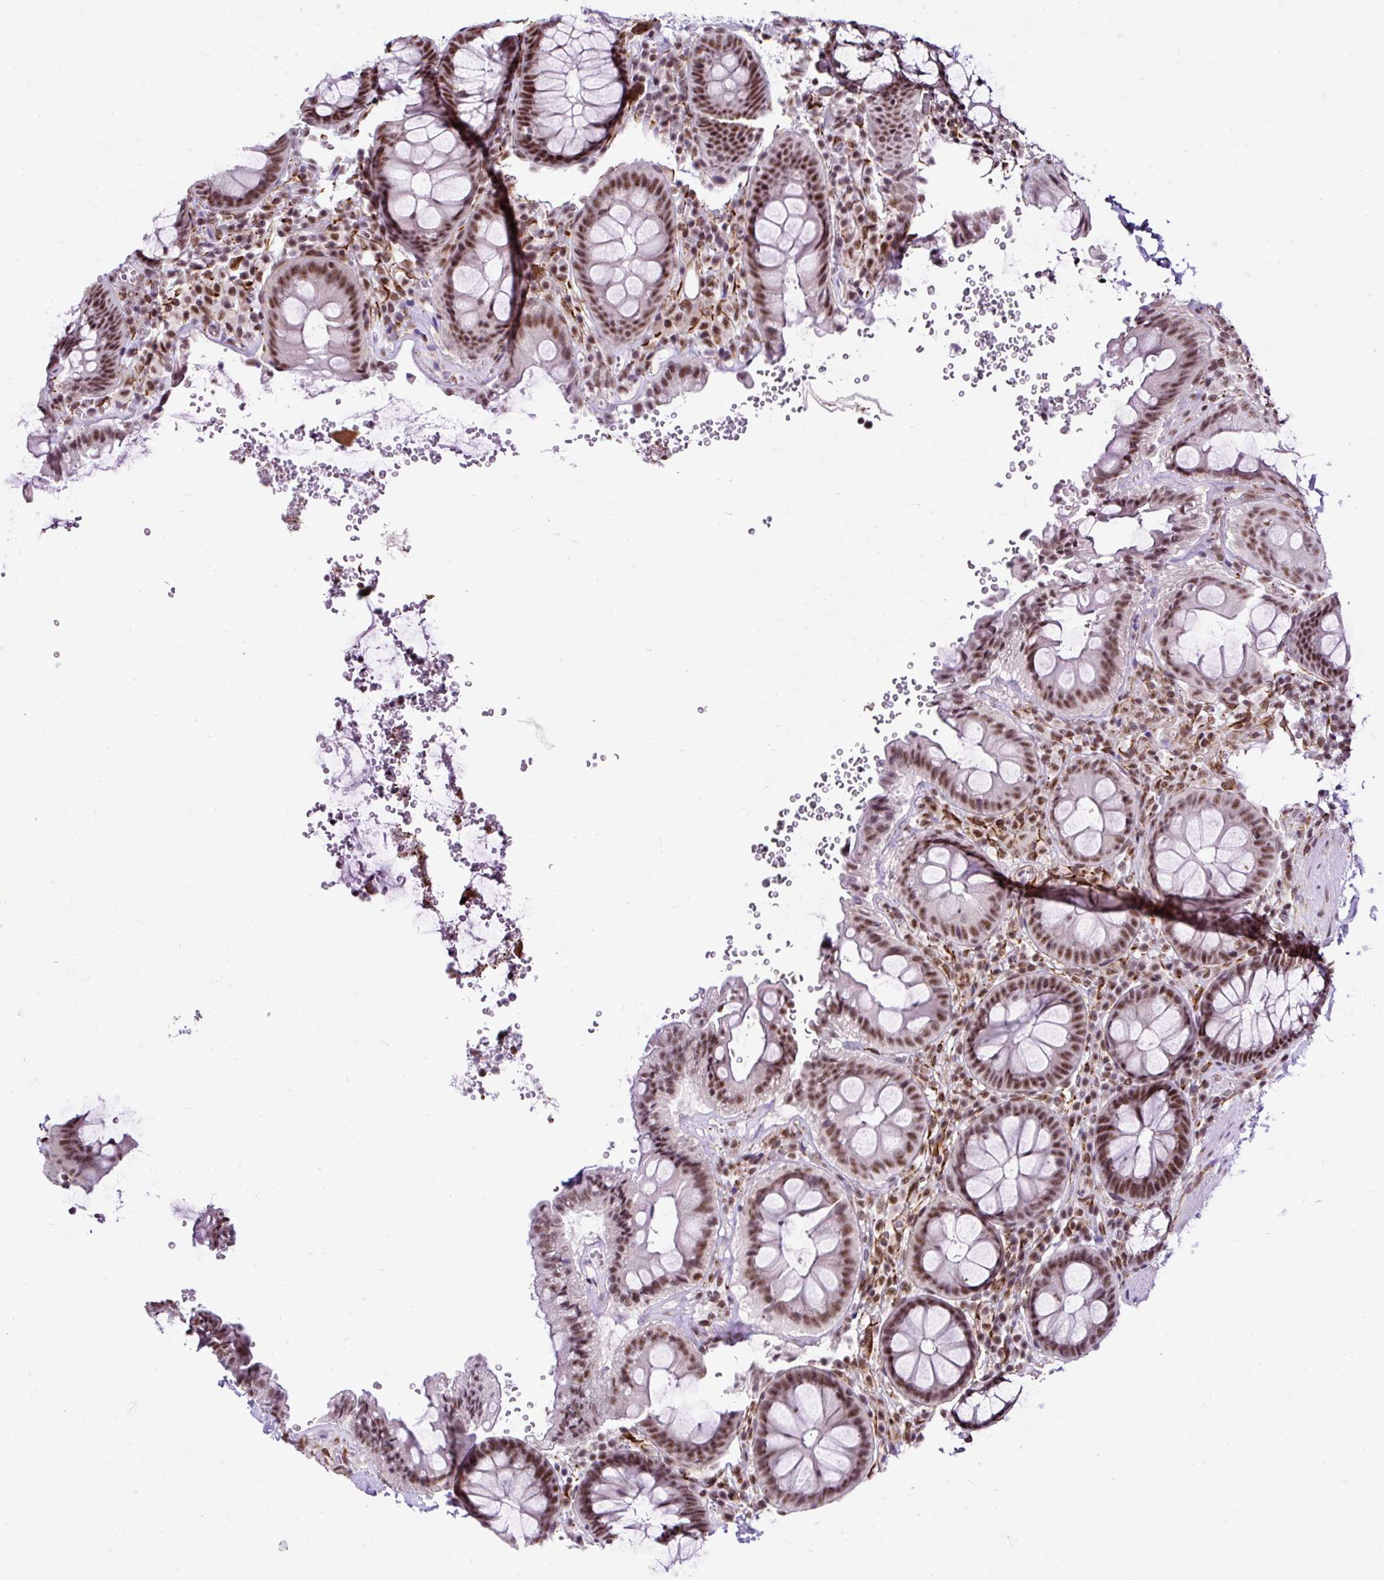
{"staining": {"intensity": "moderate", "quantity": ">75%", "location": "nuclear"}, "tissue": "colon", "cell_type": "Endothelial cells", "image_type": "normal", "snomed": [{"axis": "morphology", "description": "Normal tissue, NOS"}, {"axis": "topography", "description": "Colon"}], "caption": "IHC of benign human colon demonstrates medium levels of moderate nuclear staining in about >75% of endothelial cells.", "gene": "FMC1", "patient": {"sex": "male", "age": 84}}